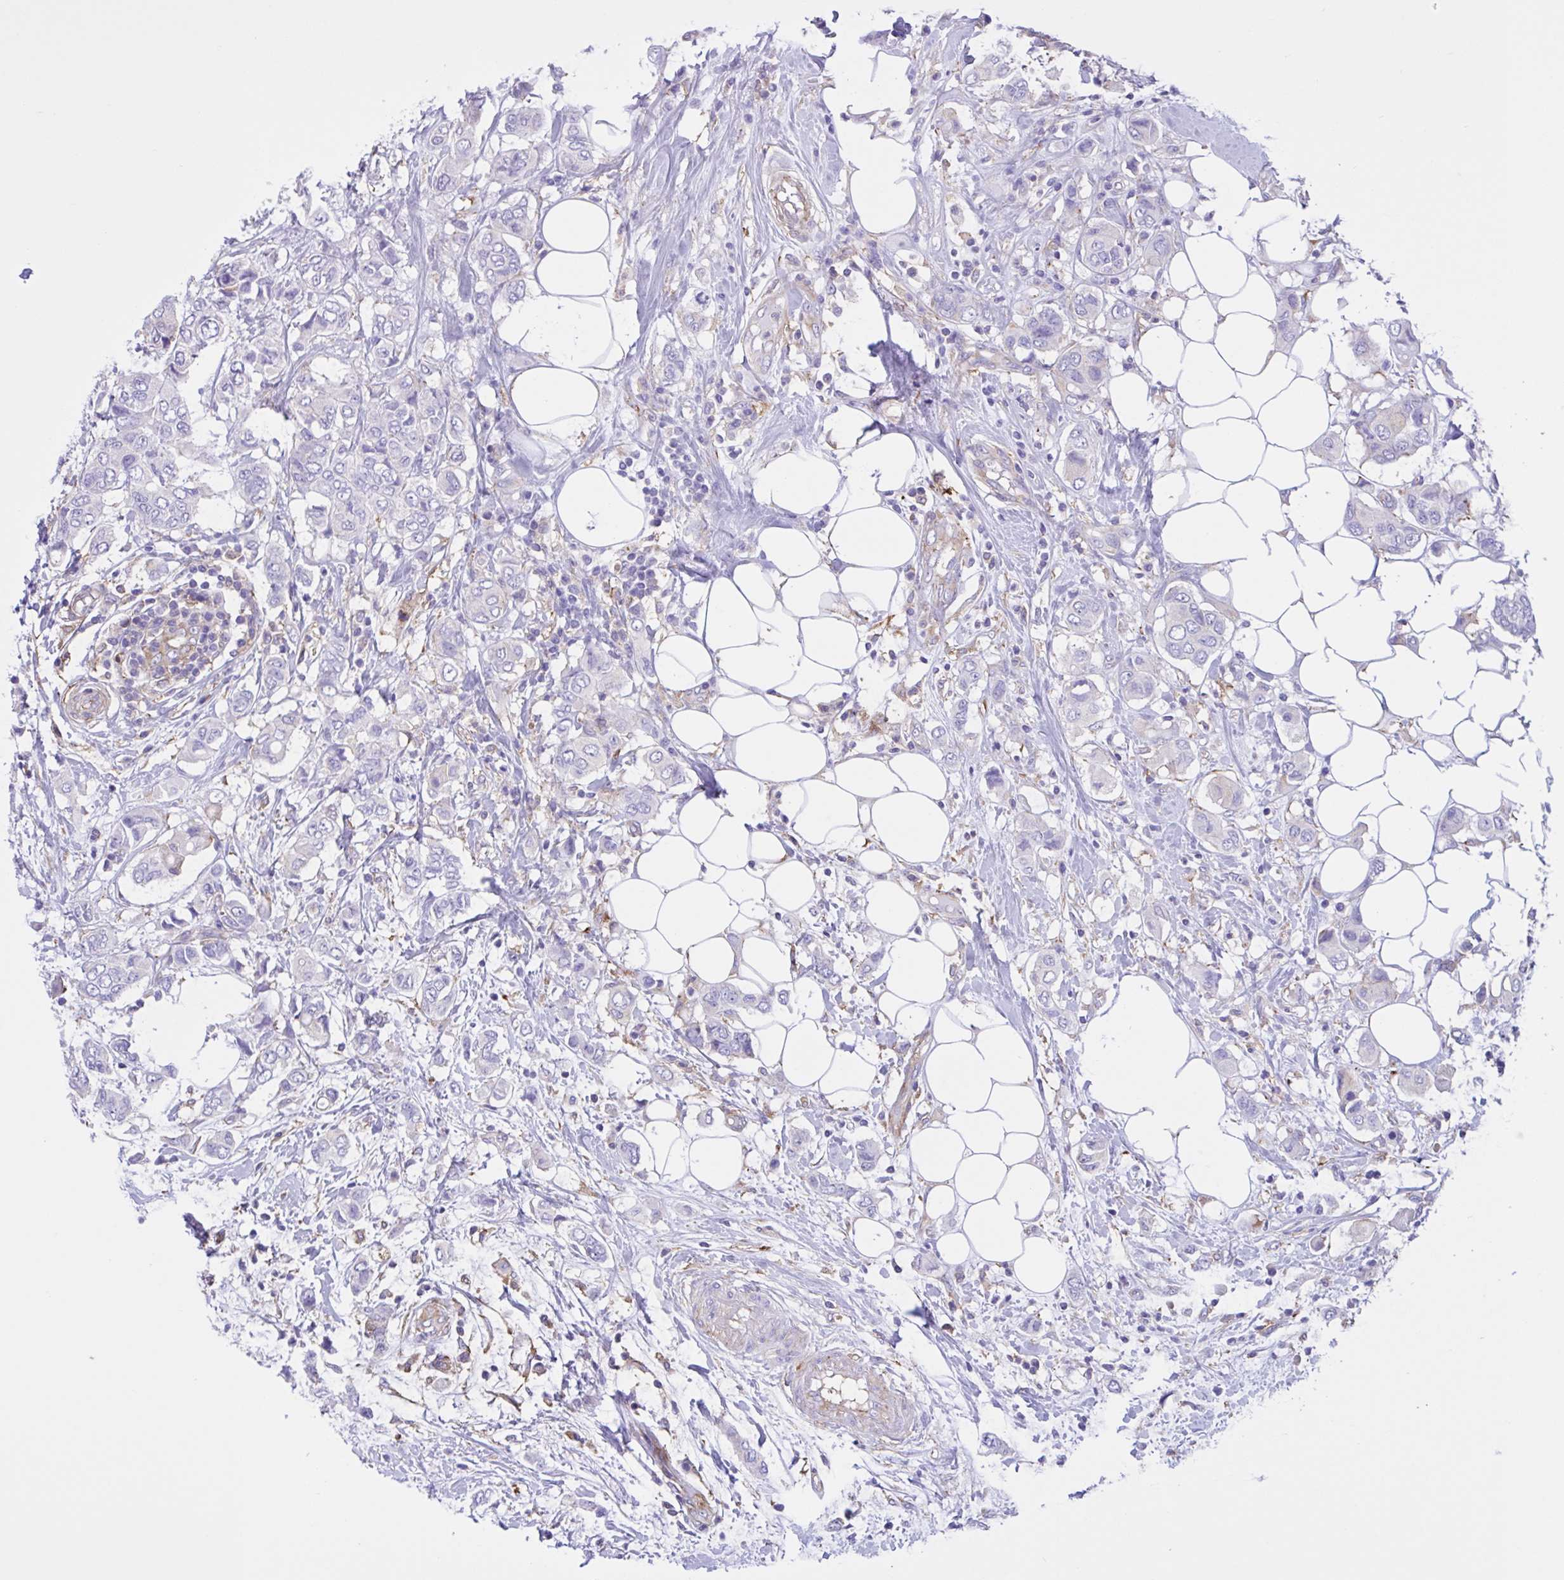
{"staining": {"intensity": "negative", "quantity": "none", "location": "none"}, "tissue": "breast cancer", "cell_type": "Tumor cells", "image_type": "cancer", "snomed": [{"axis": "morphology", "description": "Lobular carcinoma"}, {"axis": "topography", "description": "Breast"}], "caption": "Breast cancer (lobular carcinoma) stained for a protein using immunohistochemistry reveals no positivity tumor cells.", "gene": "OR51M1", "patient": {"sex": "female", "age": 51}}